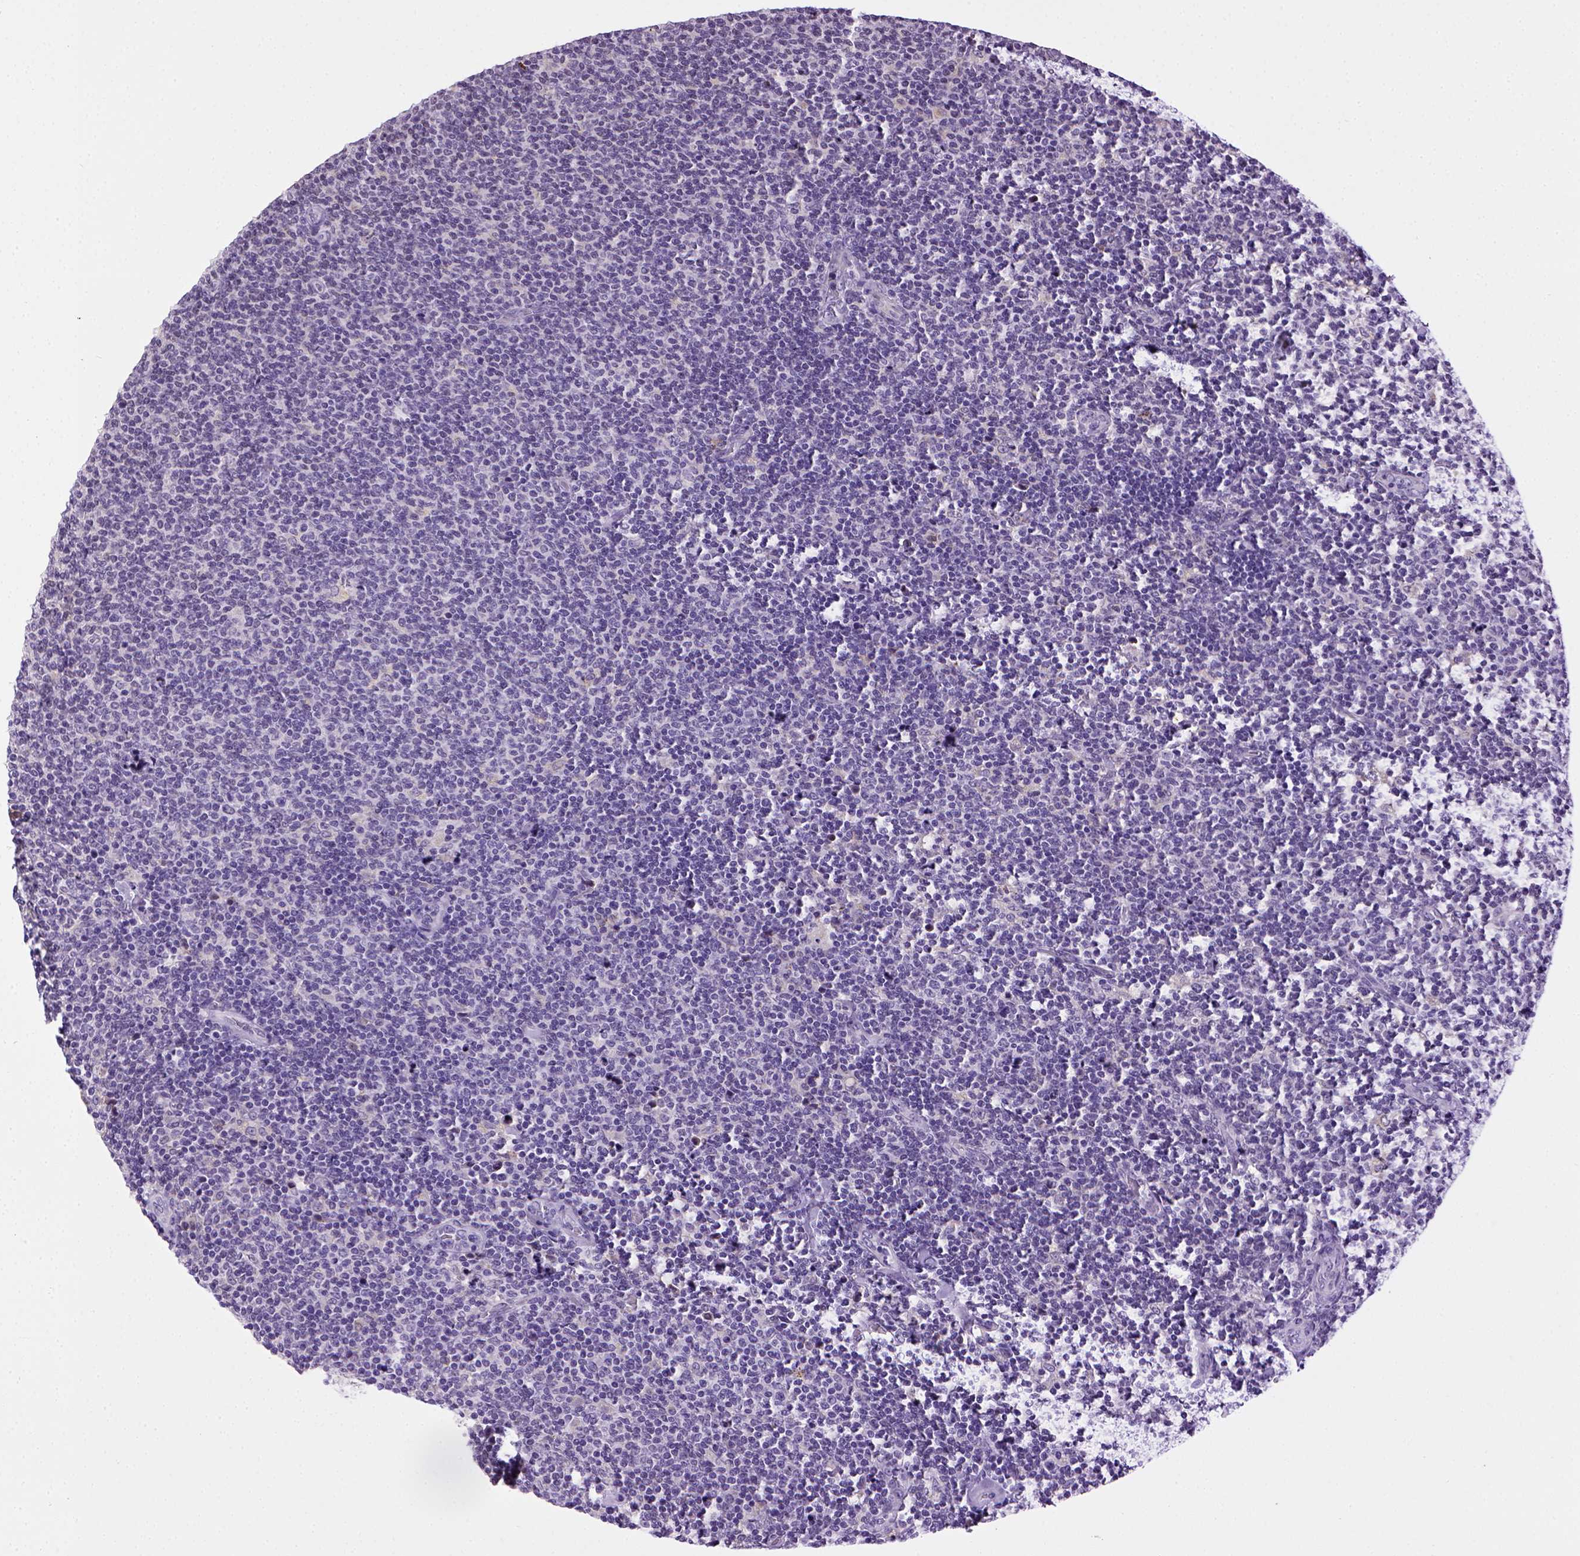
{"staining": {"intensity": "negative", "quantity": "none", "location": "none"}, "tissue": "lymphoma", "cell_type": "Tumor cells", "image_type": "cancer", "snomed": [{"axis": "morphology", "description": "Malignant lymphoma, non-Hodgkin's type, Low grade"}, {"axis": "topography", "description": "Lymph node"}], "caption": "The immunohistochemistry photomicrograph has no significant staining in tumor cells of low-grade malignant lymphoma, non-Hodgkin's type tissue. (DAB IHC, high magnification).", "gene": "CDH1", "patient": {"sex": "male", "age": 52}}